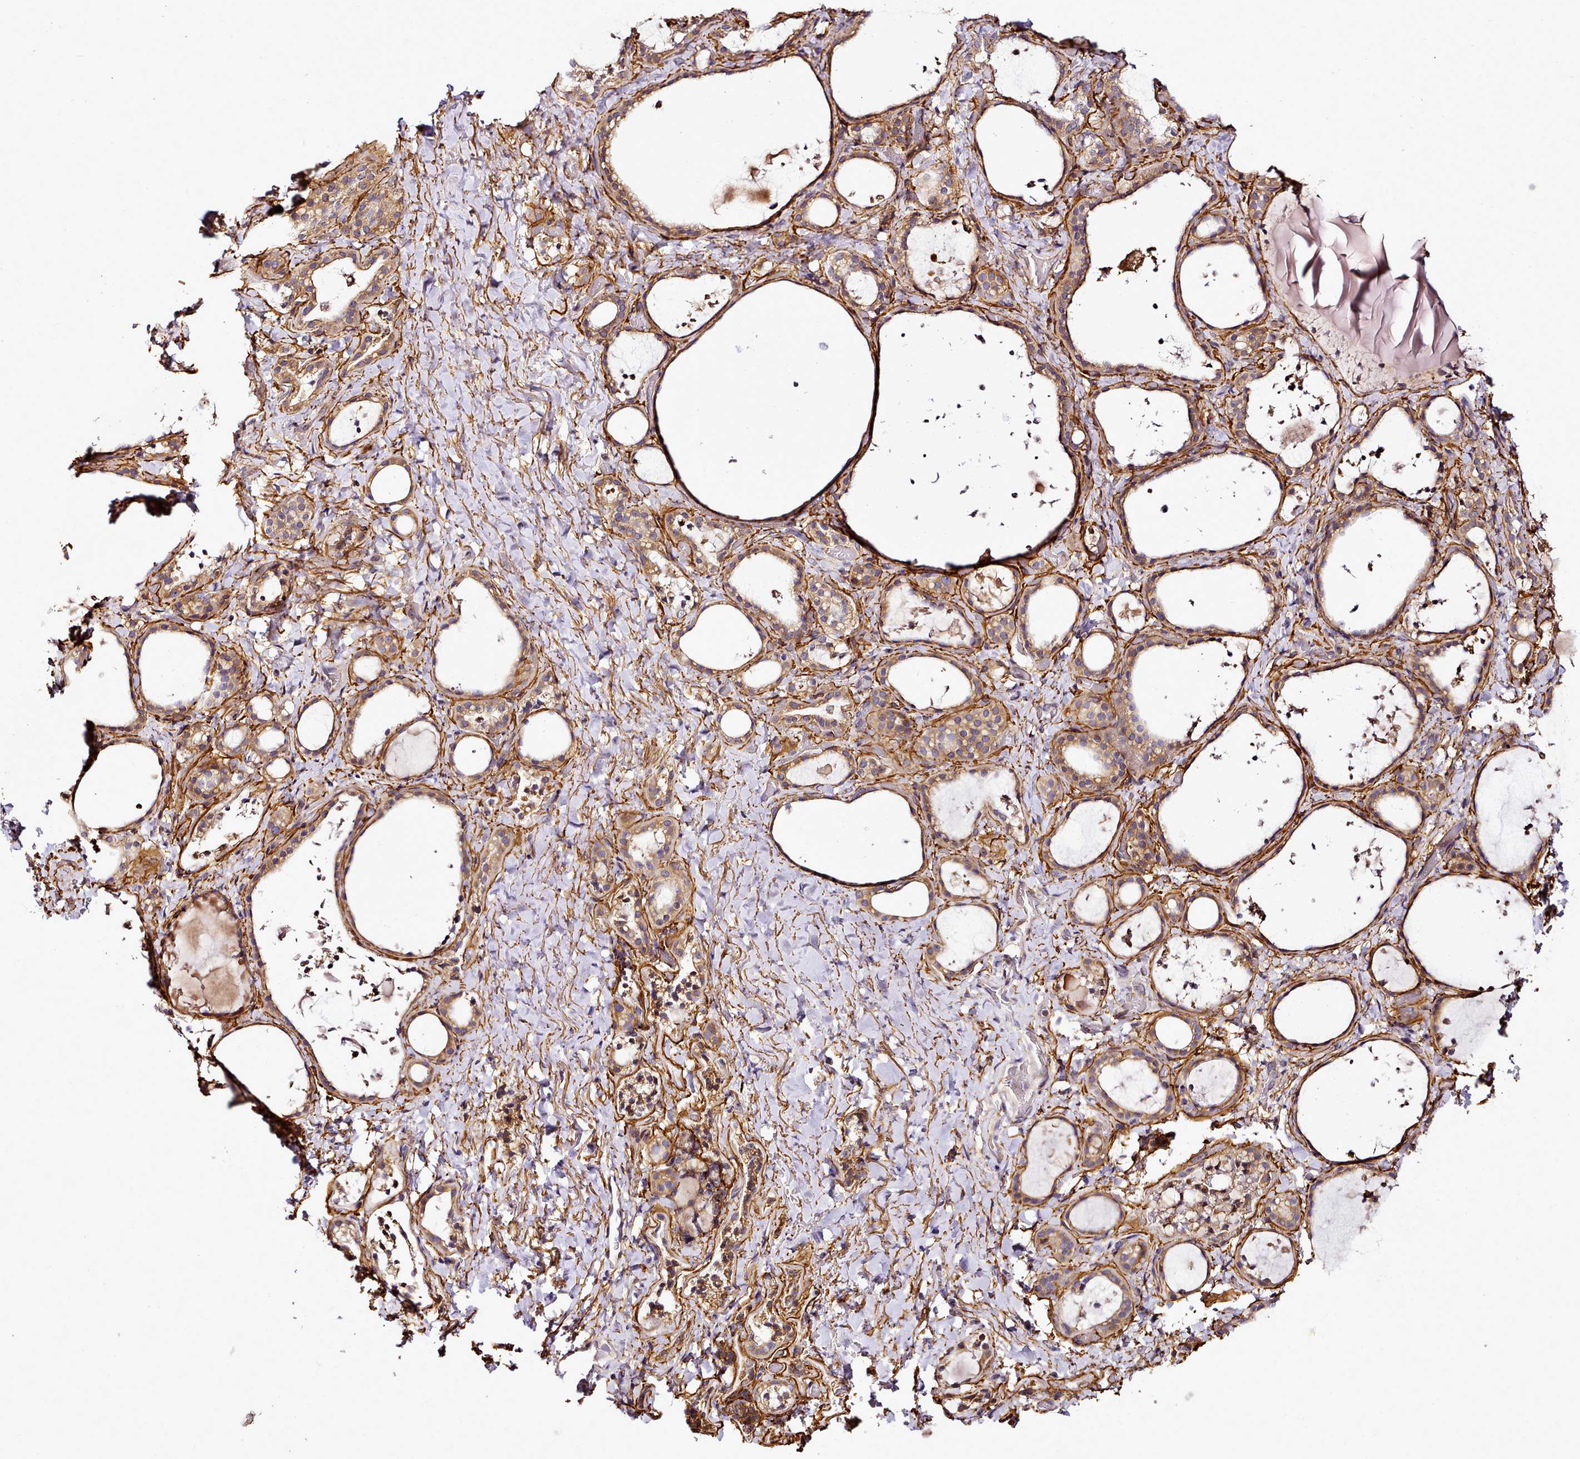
{"staining": {"intensity": "moderate", "quantity": ">75%", "location": "cytoplasmic/membranous"}, "tissue": "thyroid gland", "cell_type": "Glandular cells", "image_type": "normal", "snomed": [{"axis": "morphology", "description": "Normal tissue, NOS"}, {"axis": "topography", "description": "Thyroid gland"}], "caption": "Moderate cytoplasmic/membranous protein staining is seen in about >75% of glandular cells in thyroid gland.", "gene": "NBPF10", "patient": {"sex": "female", "age": 44}}